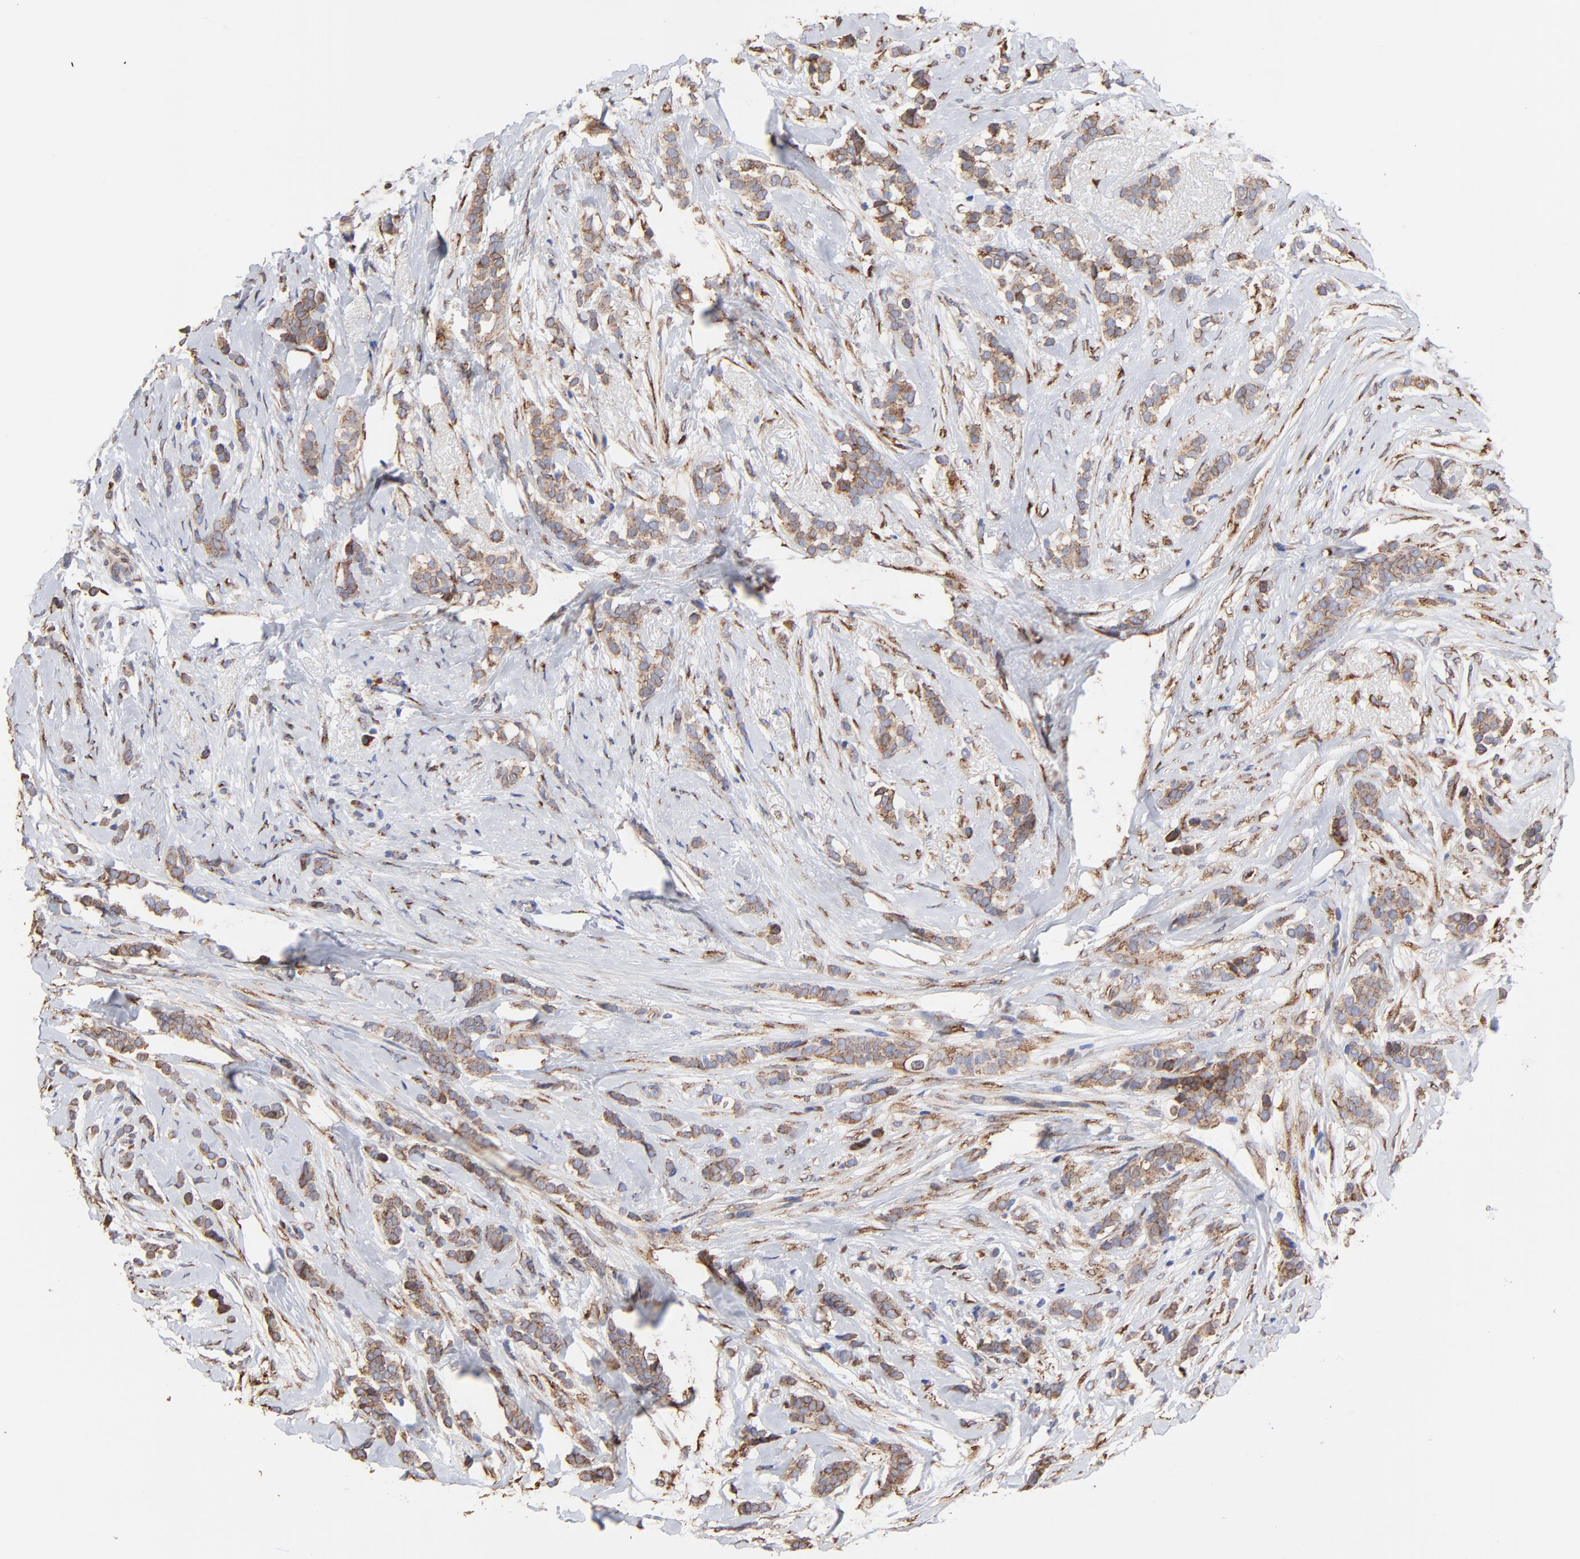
{"staining": {"intensity": "weak", "quantity": ">75%", "location": "cytoplasmic/membranous"}, "tissue": "breast cancer", "cell_type": "Tumor cells", "image_type": "cancer", "snomed": [{"axis": "morphology", "description": "Lobular carcinoma"}, {"axis": "topography", "description": "Breast"}], "caption": "The immunohistochemical stain shows weak cytoplasmic/membranous staining in tumor cells of breast cancer tissue.", "gene": "LMAN1", "patient": {"sex": "female", "age": 56}}